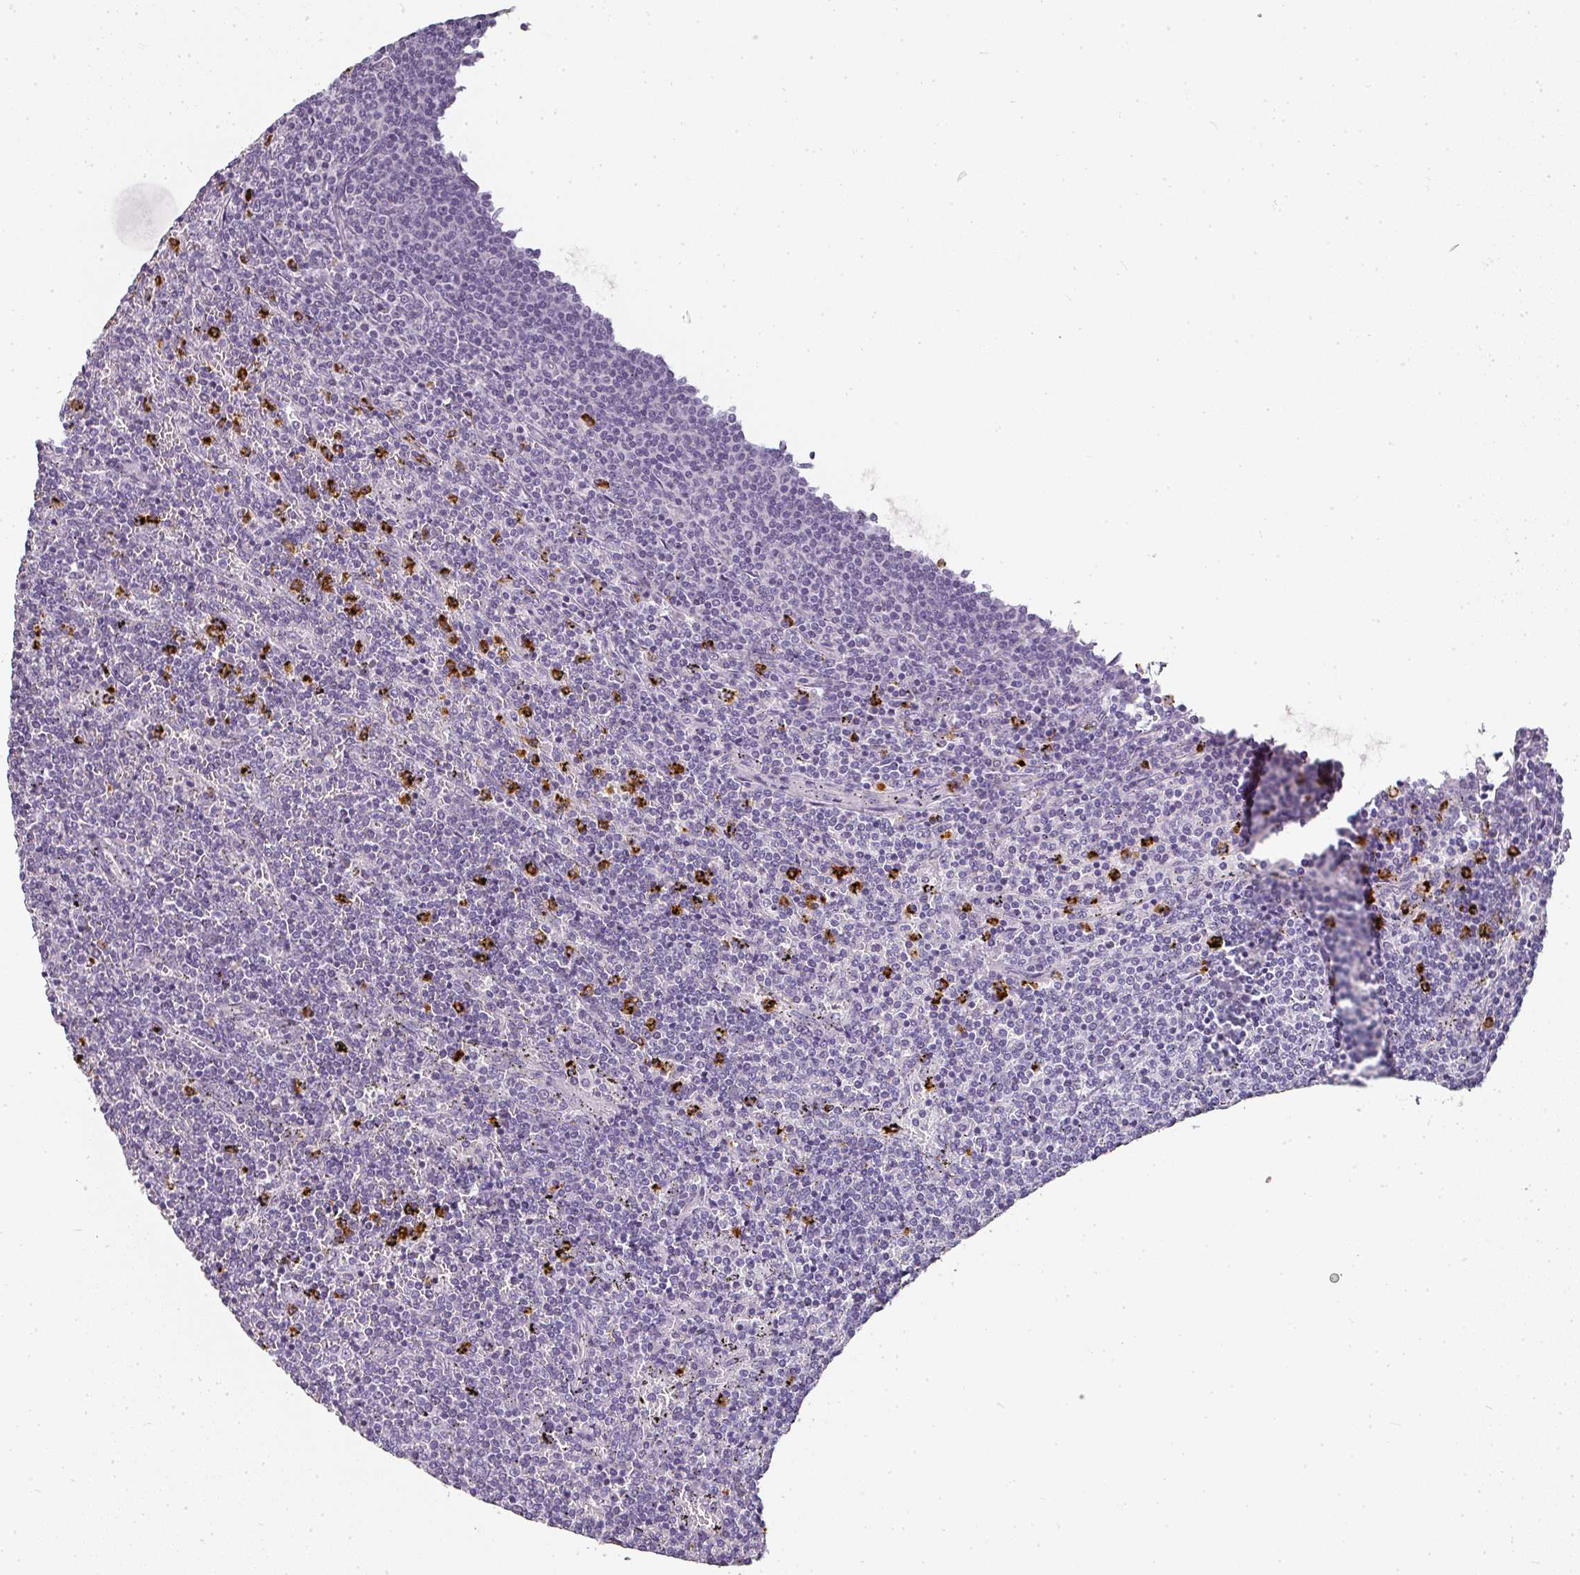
{"staining": {"intensity": "negative", "quantity": "none", "location": "none"}, "tissue": "lymphoma", "cell_type": "Tumor cells", "image_type": "cancer", "snomed": [{"axis": "morphology", "description": "Malignant lymphoma, non-Hodgkin's type, Low grade"}, {"axis": "topography", "description": "Spleen"}], "caption": "Malignant lymphoma, non-Hodgkin's type (low-grade) stained for a protein using IHC reveals no staining tumor cells.", "gene": "CAMP", "patient": {"sex": "female", "age": 50}}